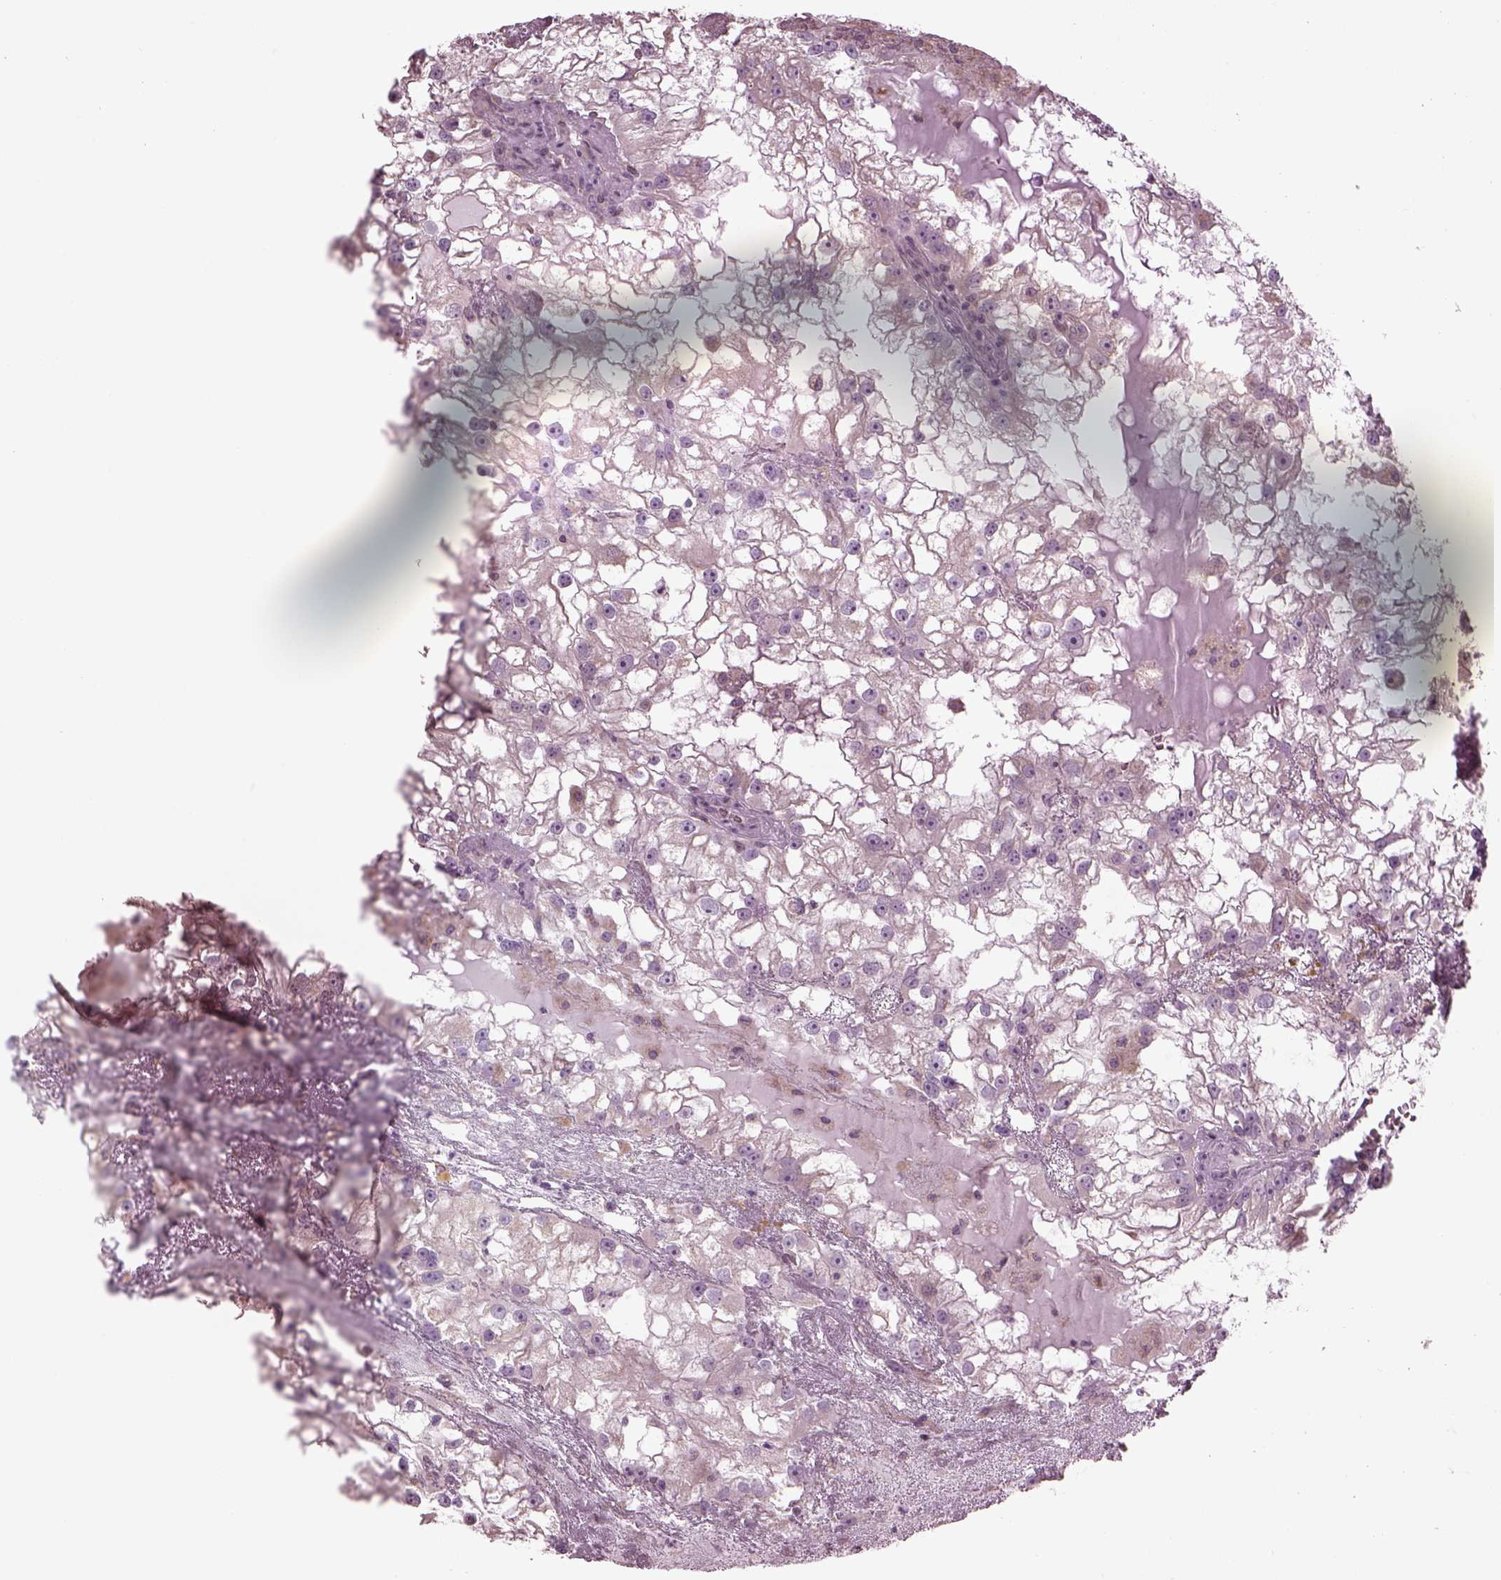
{"staining": {"intensity": "negative", "quantity": "none", "location": "none"}, "tissue": "renal cancer", "cell_type": "Tumor cells", "image_type": "cancer", "snomed": [{"axis": "morphology", "description": "Adenocarcinoma, NOS"}, {"axis": "topography", "description": "Kidney"}], "caption": "Renal cancer (adenocarcinoma) was stained to show a protein in brown. There is no significant expression in tumor cells.", "gene": "SPATA7", "patient": {"sex": "male", "age": 59}}